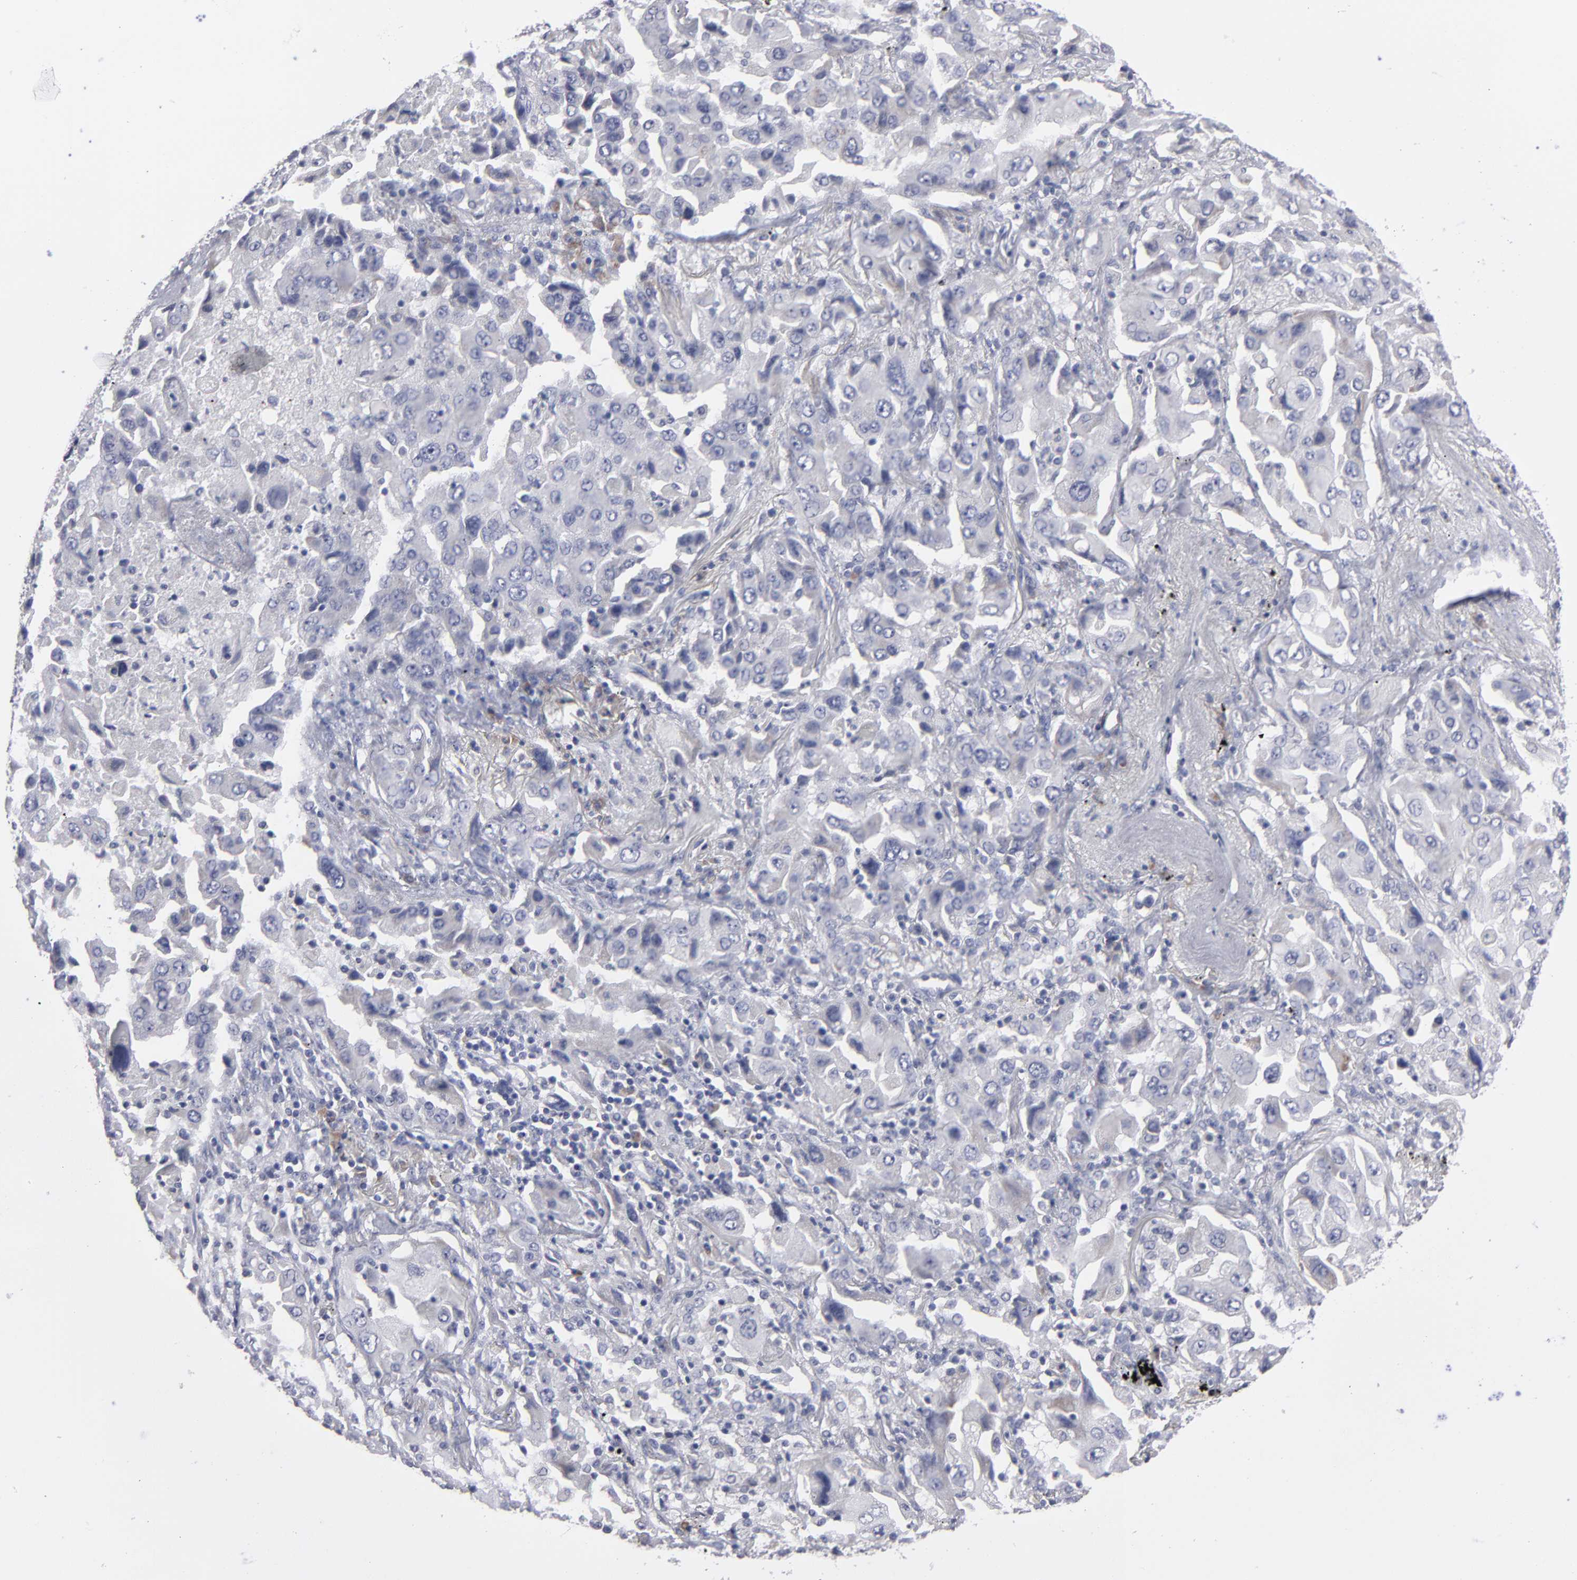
{"staining": {"intensity": "negative", "quantity": "none", "location": "none"}, "tissue": "lung cancer", "cell_type": "Tumor cells", "image_type": "cancer", "snomed": [{"axis": "morphology", "description": "Adenocarcinoma, NOS"}, {"axis": "topography", "description": "Lung"}], "caption": "Immunohistochemistry (IHC) histopathology image of neoplastic tissue: lung cancer (adenocarcinoma) stained with DAB exhibits no significant protein expression in tumor cells.", "gene": "CCDC80", "patient": {"sex": "female", "age": 65}}